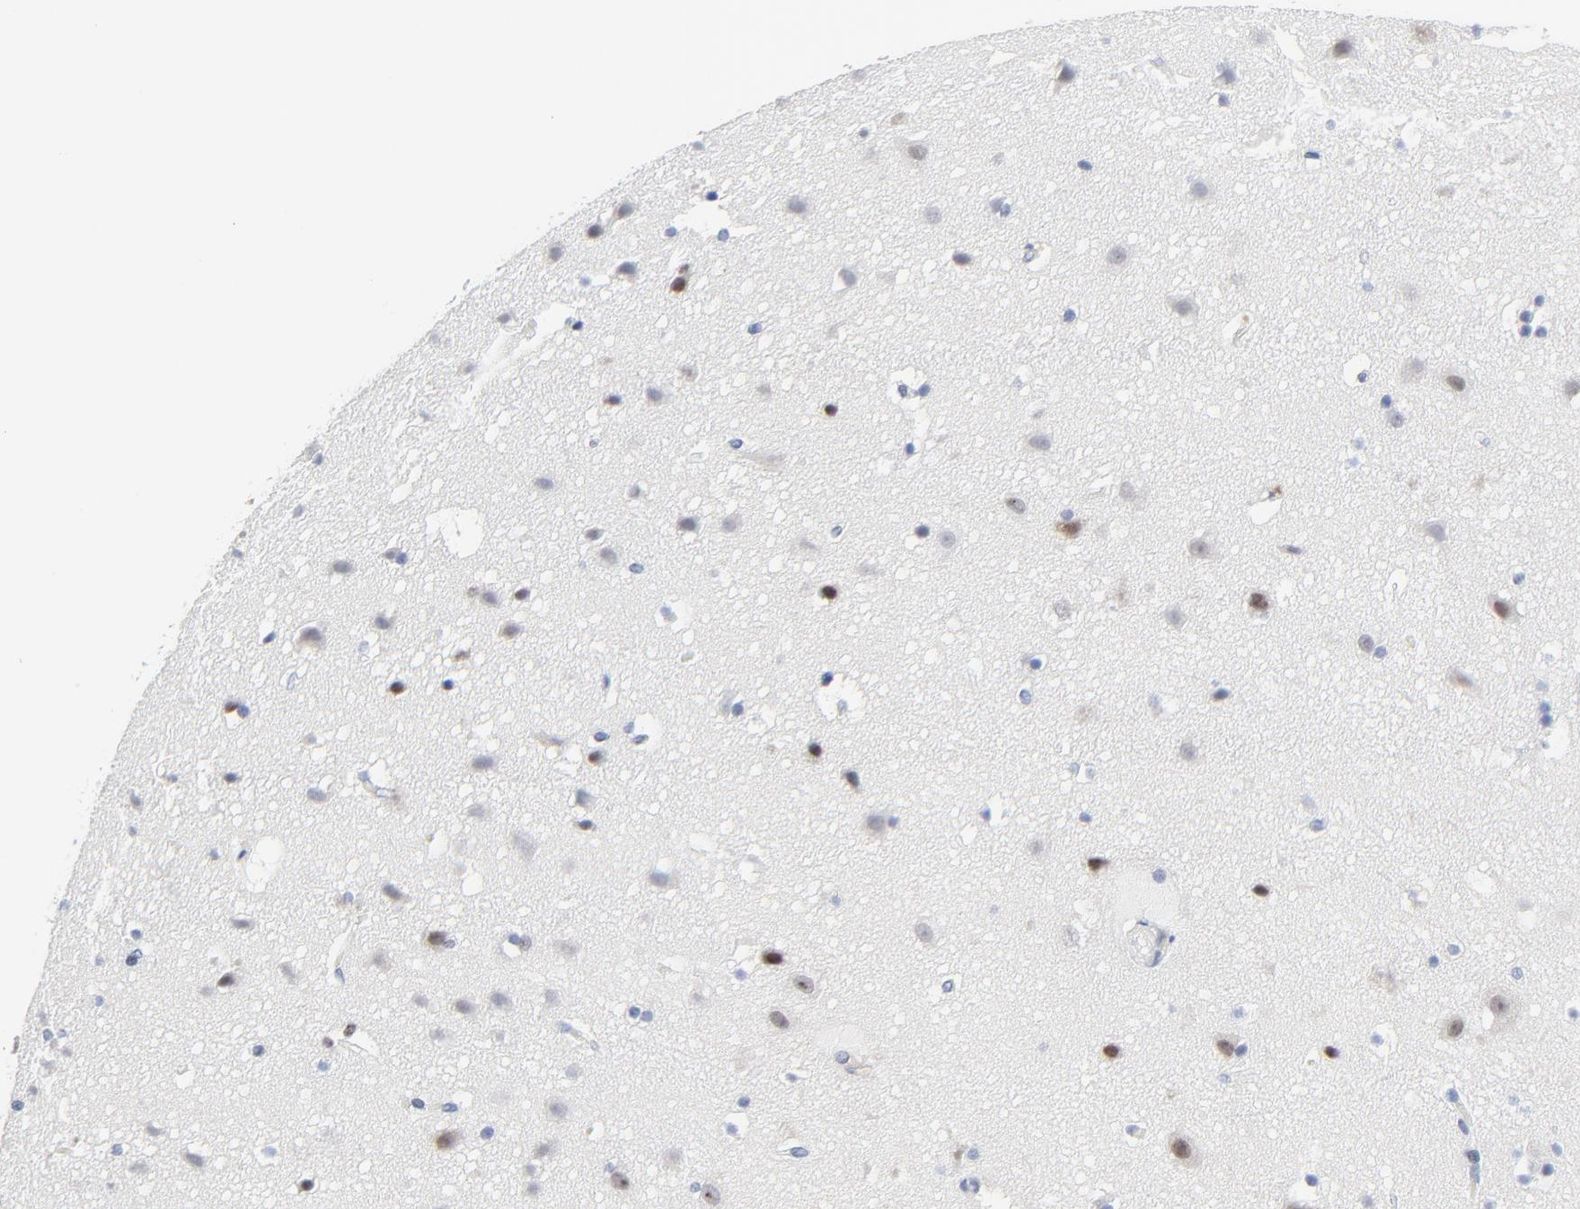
{"staining": {"intensity": "negative", "quantity": "none", "location": "none"}, "tissue": "cerebral cortex", "cell_type": "Endothelial cells", "image_type": "normal", "snomed": [{"axis": "morphology", "description": "Normal tissue, NOS"}, {"axis": "topography", "description": "Cerebral cortex"}], "caption": "An image of human cerebral cortex is negative for staining in endothelial cells. Nuclei are stained in blue.", "gene": "ZNF589", "patient": {"sex": "male", "age": 45}}